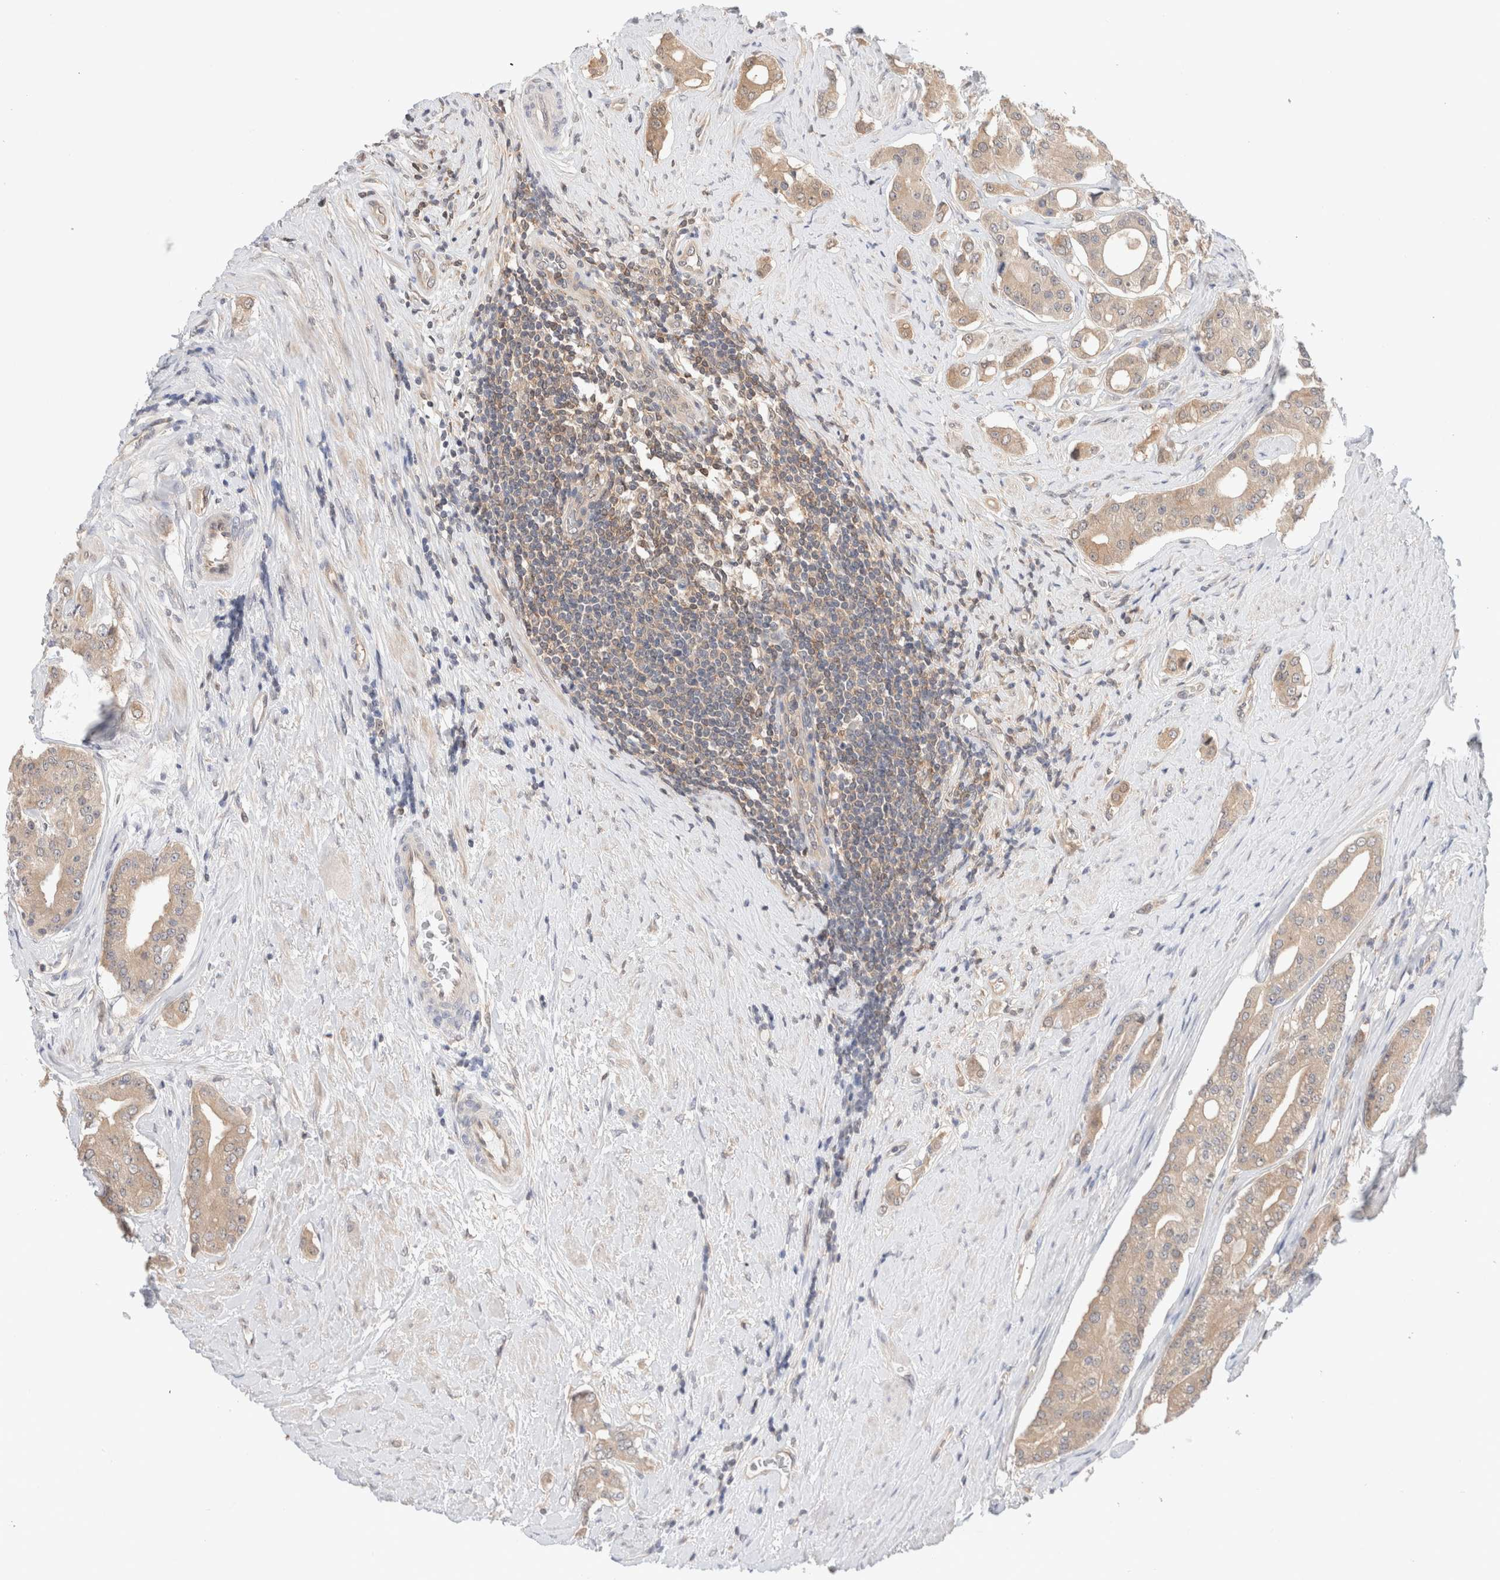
{"staining": {"intensity": "weak", "quantity": ">75%", "location": "cytoplasmic/membranous"}, "tissue": "prostate cancer", "cell_type": "Tumor cells", "image_type": "cancer", "snomed": [{"axis": "morphology", "description": "Adenocarcinoma, High grade"}, {"axis": "topography", "description": "Prostate"}], "caption": "This is a micrograph of immunohistochemistry staining of prostate high-grade adenocarcinoma, which shows weak staining in the cytoplasmic/membranous of tumor cells.", "gene": "C17orf97", "patient": {"sex": "male", "age": 71}}